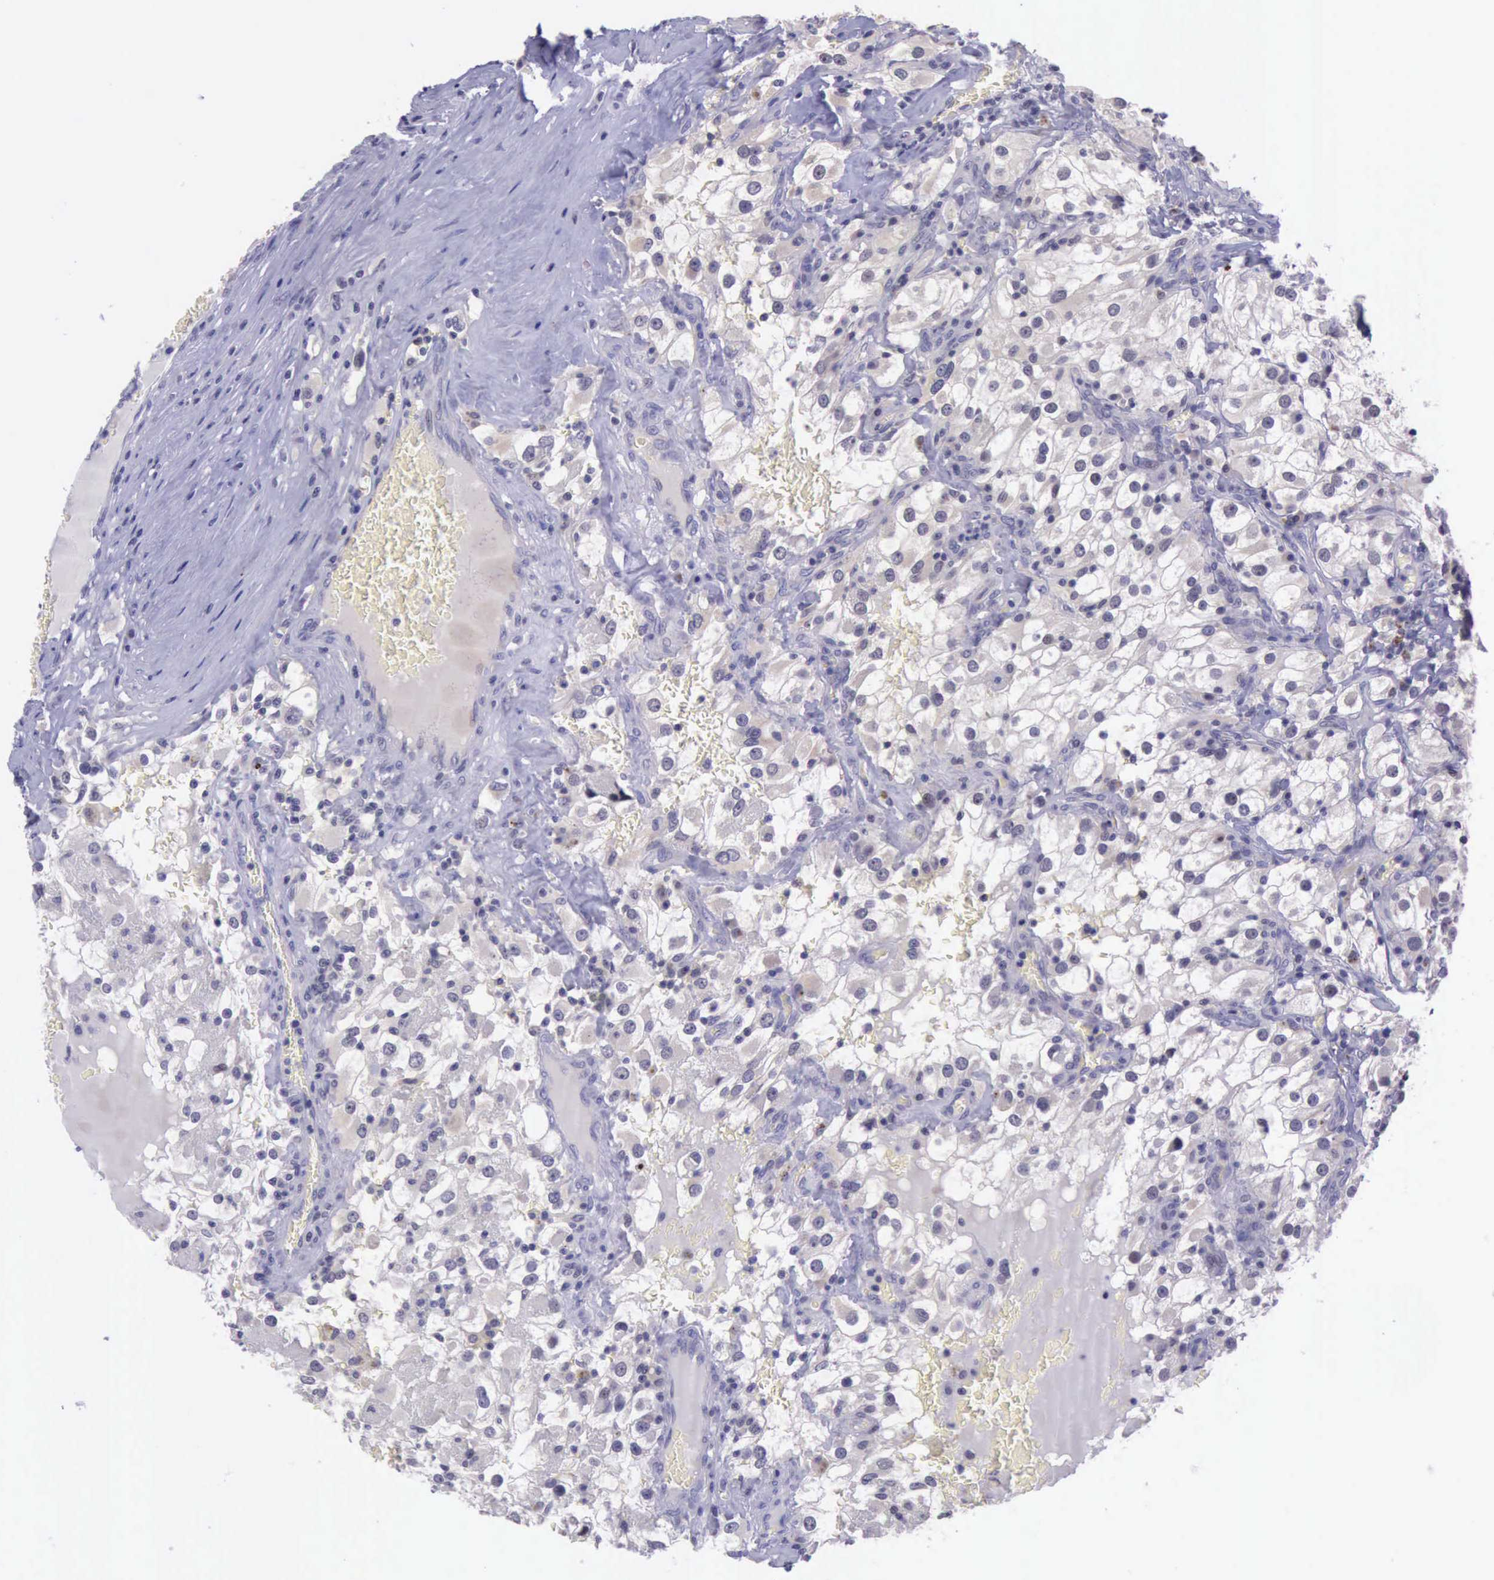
{"staining": {"intensity": "strong", "quantity": "<25%", "location": "nuclear"}, "tissue": "renal cancer", "cell_type": "Tumor cells", "image_type": "cancer", "snomed": [{"axis": "morphology", "description": "Adenocarcinoma, NOS"}, {"axis": "topography", "description": "Kidney"}], "caption": "Renal cancer stained for a protein (brown) shows strong nuclear positive staining in about <25% of tumor cells.", "gene": "PARP1", "patient": {"sex": "female", "age": 52}}